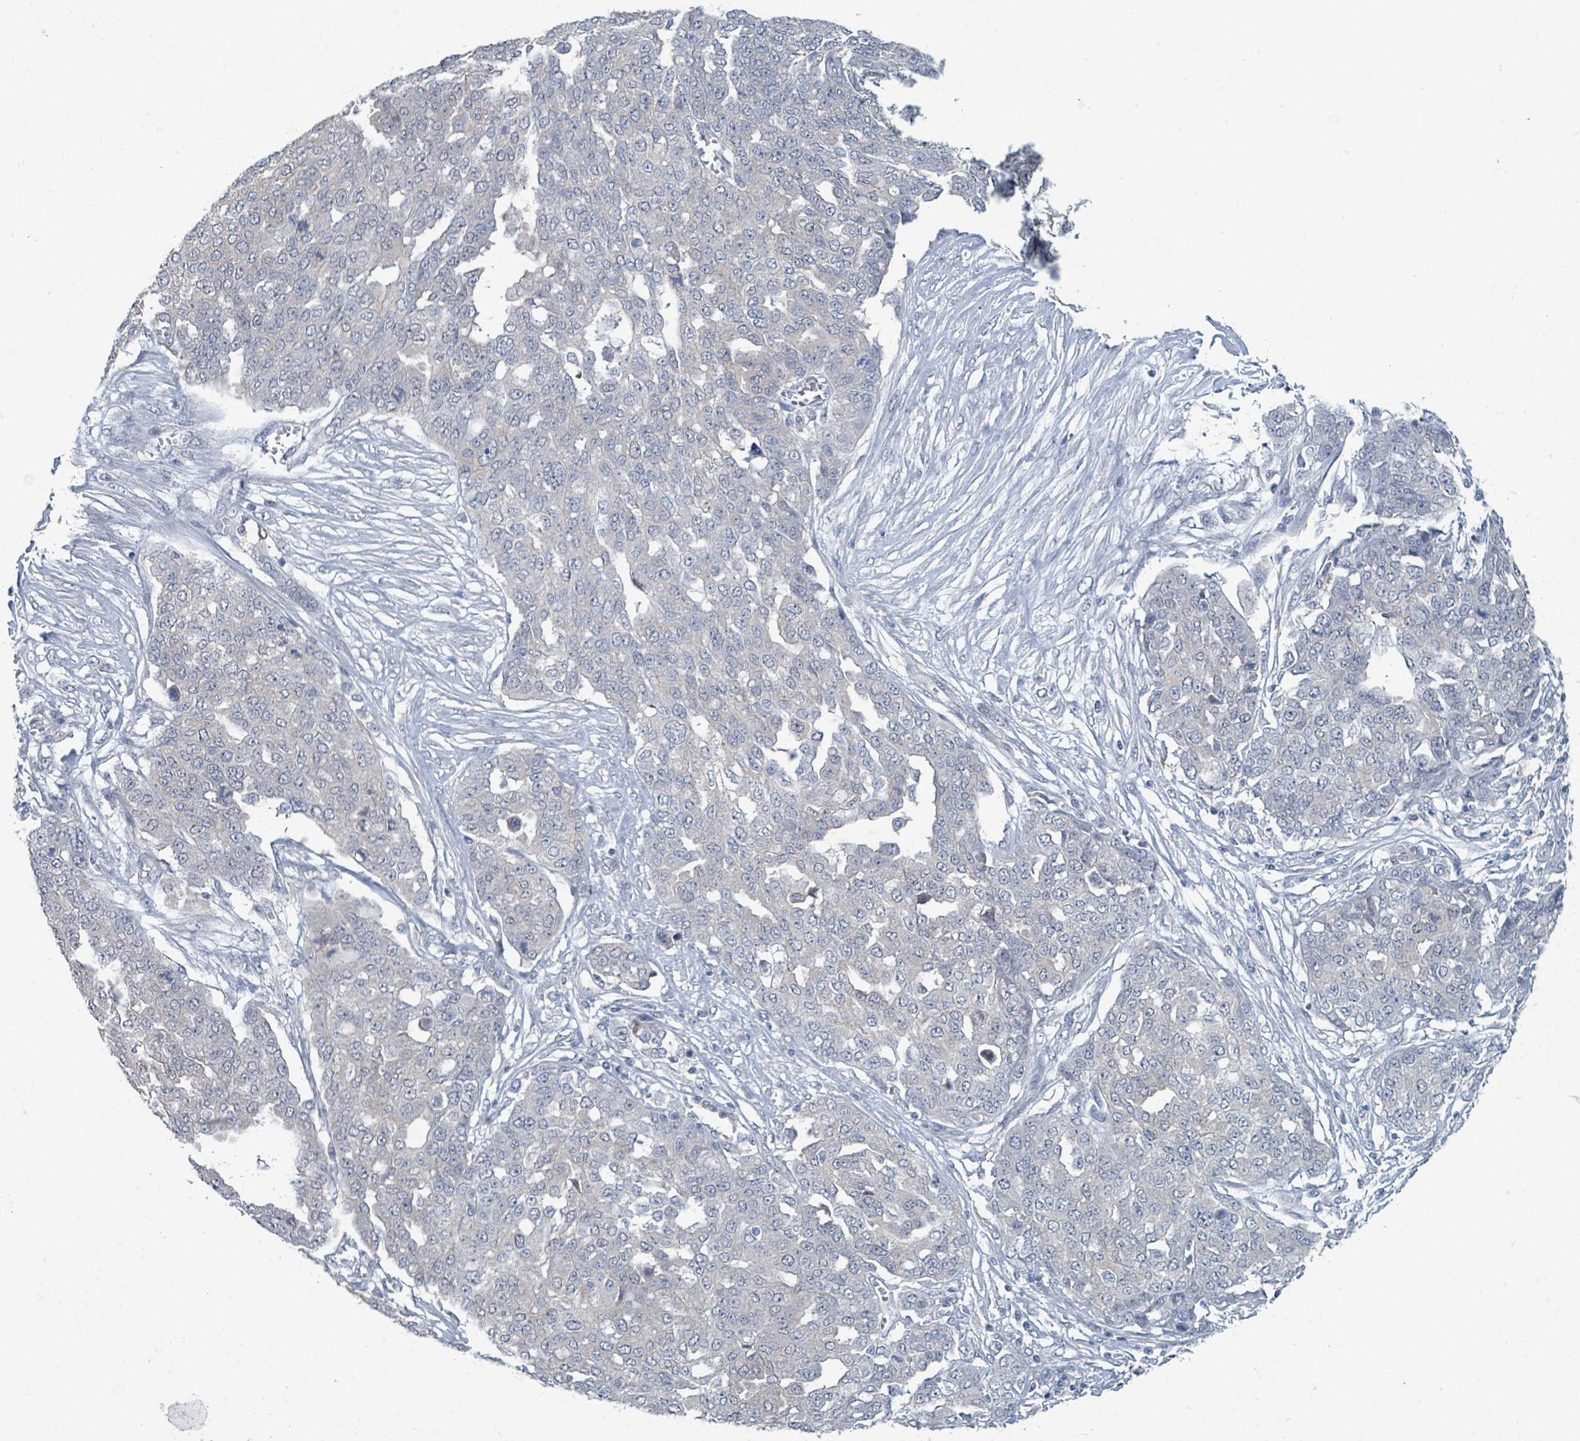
{"staining": {"intensity": "negative", "quantity": "none", "location": "none"}, "tissue": "ovarian cancer", "cell_type": "Tumor cells", "image_type": "cancer", "snomed": [{"axis": "morphology", "description": "Cystadenocarcinoma, serous, NOS"}, {"axis": "topography", "description": "Soft tissue"}, {"axis": "topography", "description": "Ovary"}], "caption": "The image reveals no staining of tumor cells in ovarian cancer.", "gene": "ANKRD55", "patient": {"sex": "female", "age": 57}}